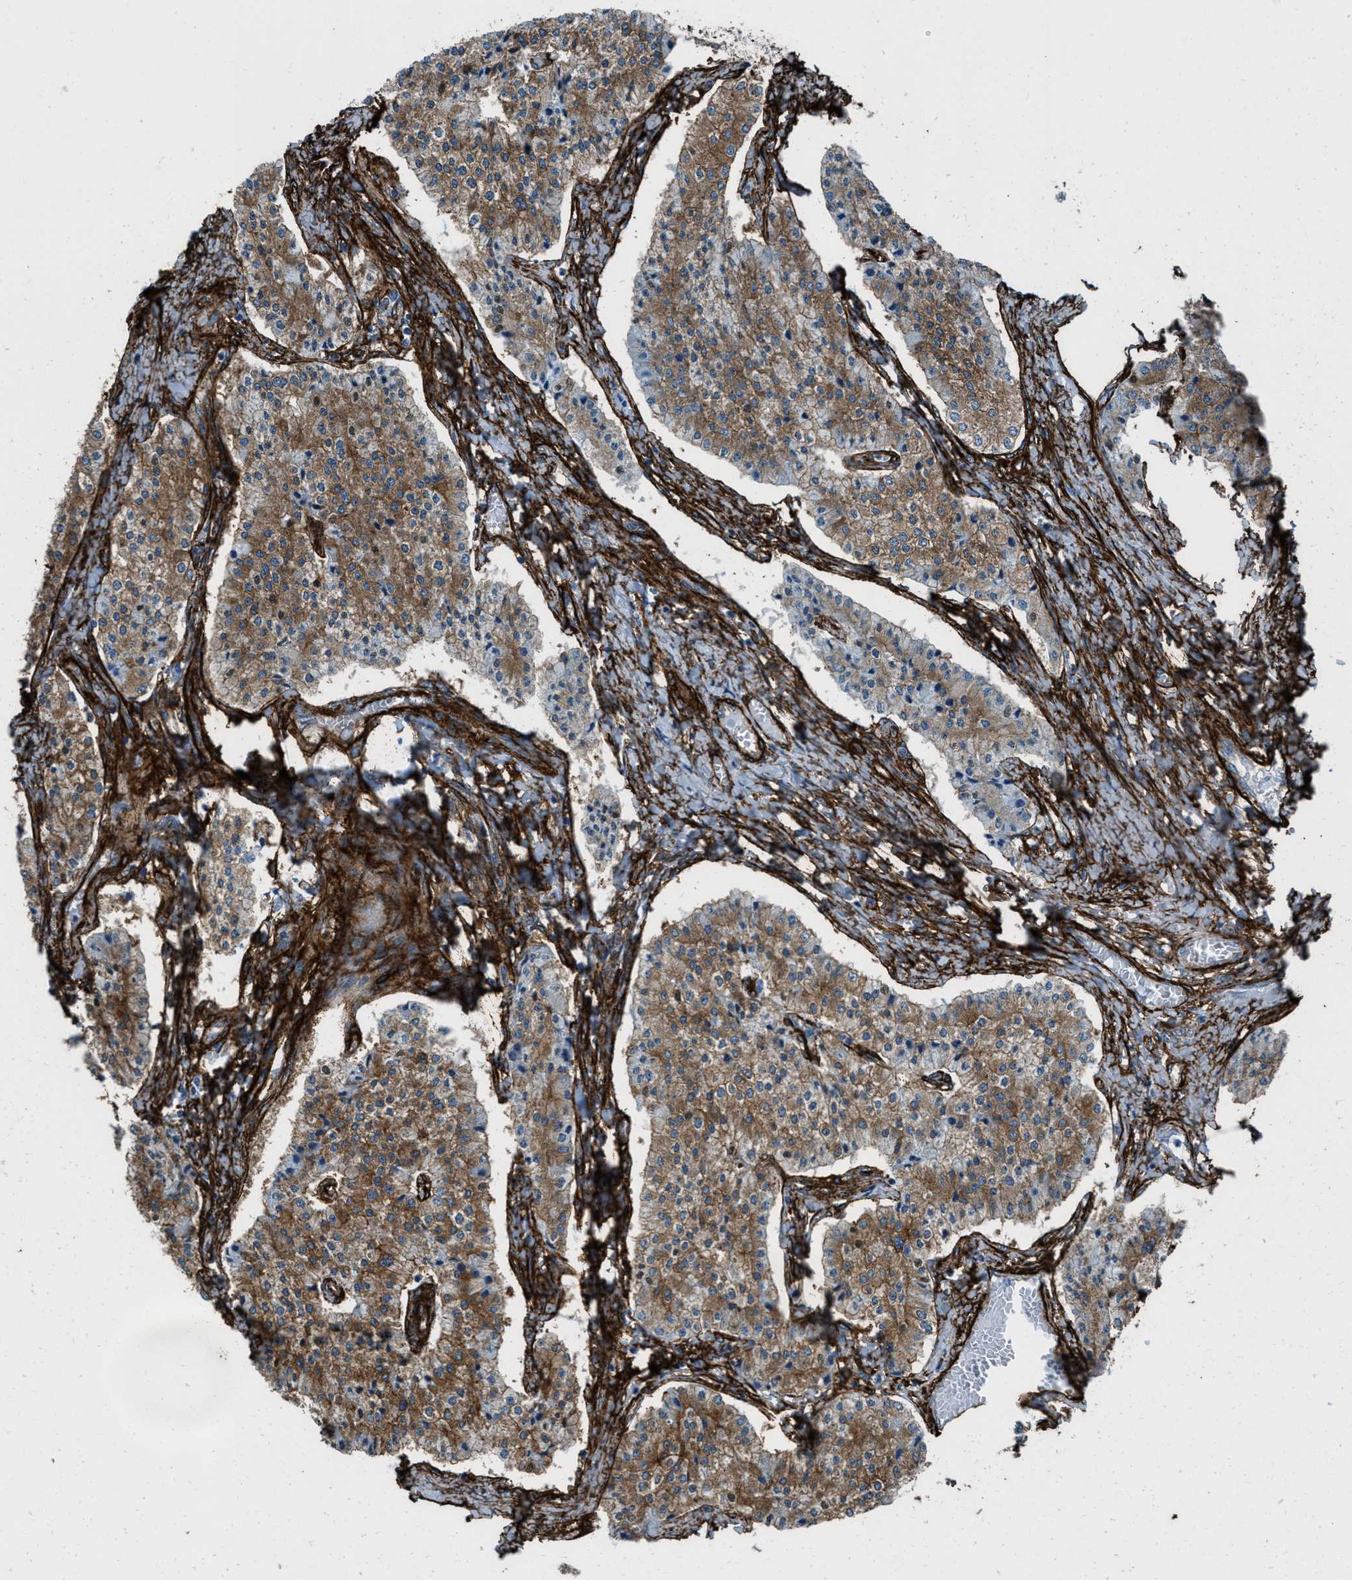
{"staining": {"intensity": "moderate", "quantity": ">75%", "location": "cytoplasmic/membranous"}, "tissue": "carcinoid", "cell_type": "Tumor cells", "image_type": "cancer", "snomed": [{"axis": "morphology", "description": "Carcinoid, malignant, NOS"}, {"axis": "topography", "description": "Colon"}], "caption": "A micrograph of carcinoid stained for a protein reveals moderate cytoplasmic/membranous brown staining in tumor cells. (DAB IHC, brown staining for protein, blue staining for nuclei).", "gene": "CALD1", "patient": {"sex": "female", "age": 52}}